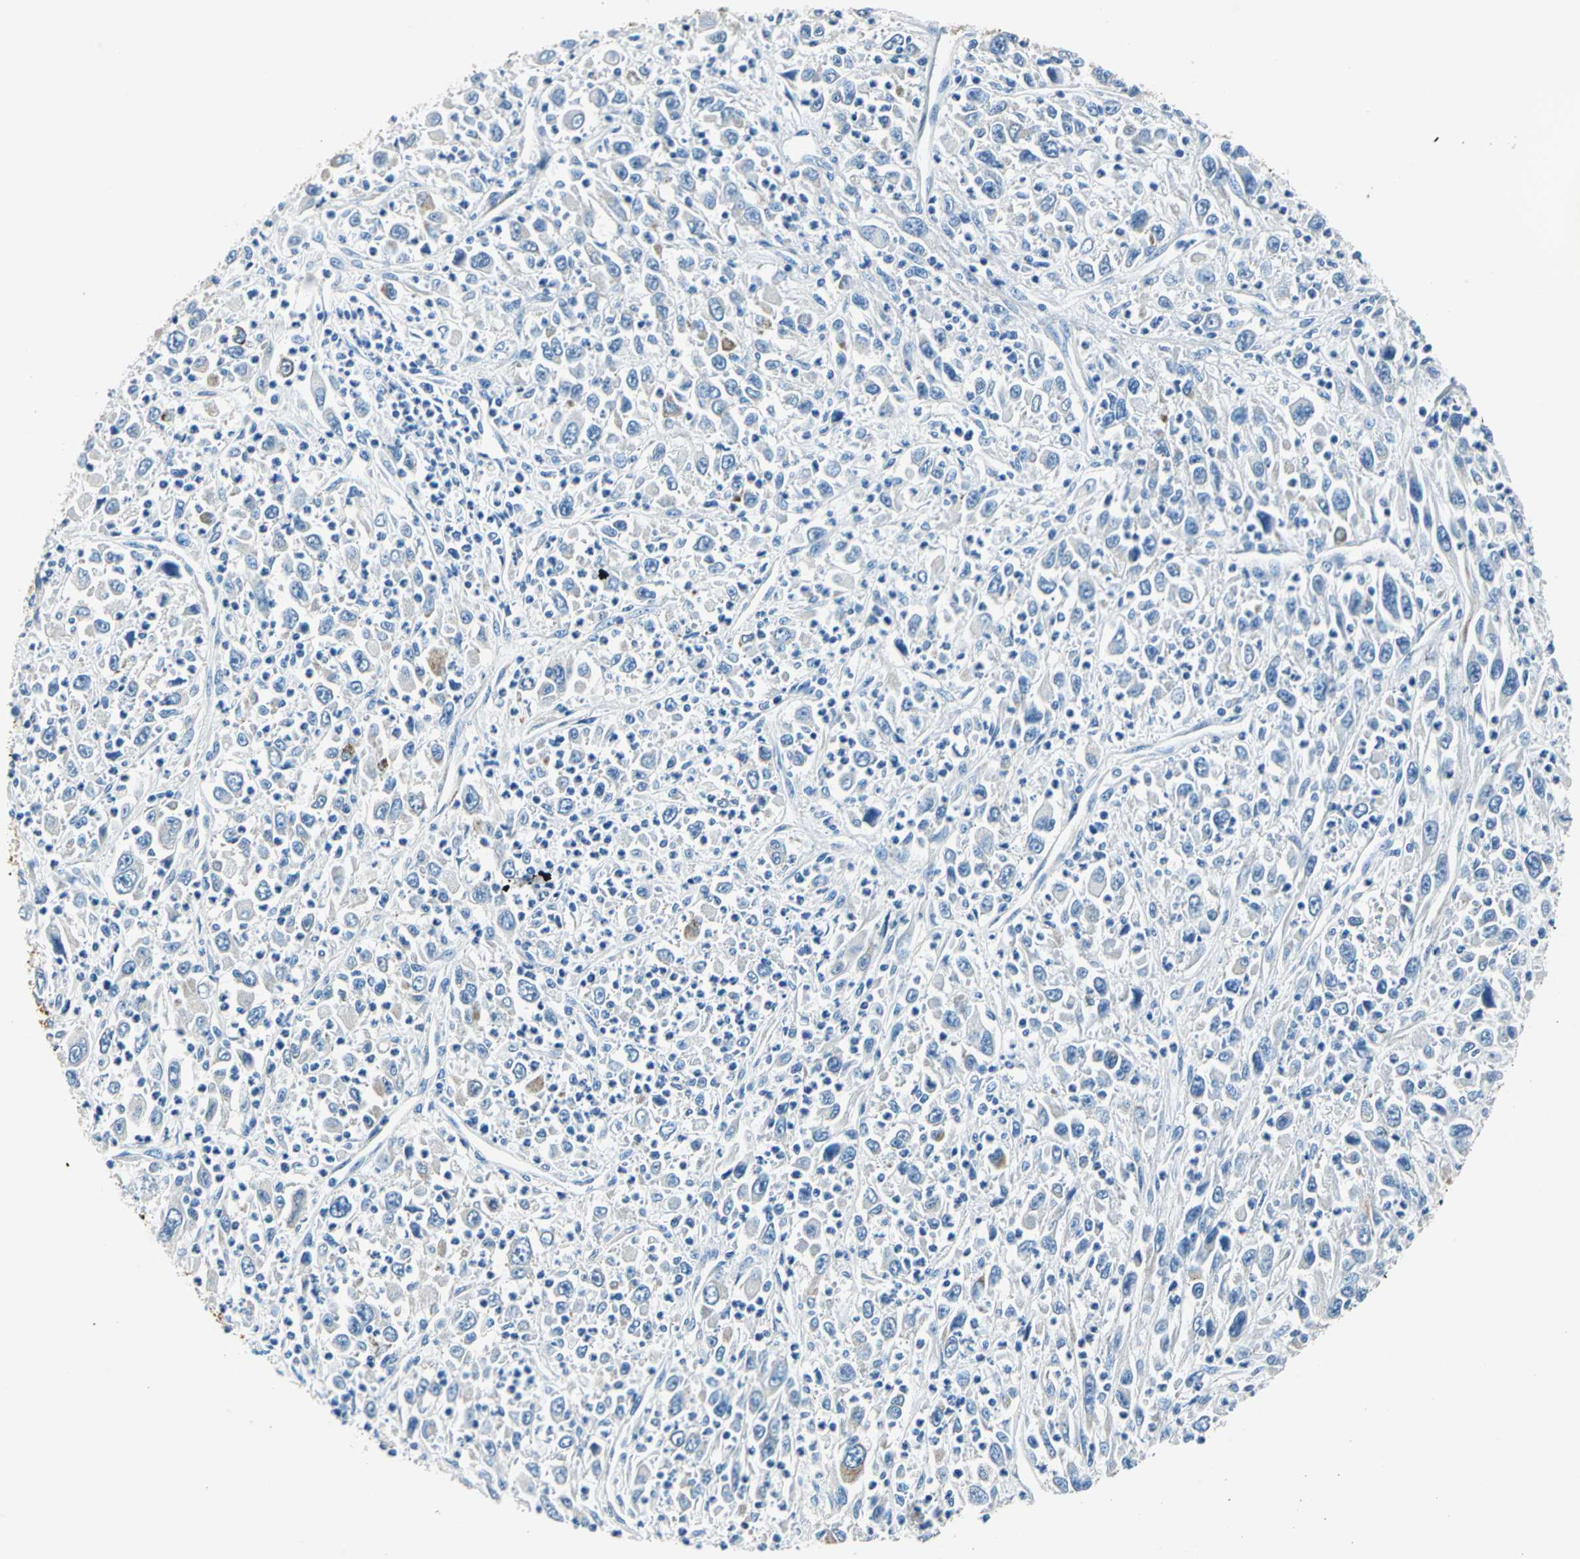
{"staining": {"intensity": "negative", "quantity": "none", "location": "none"}, "tissue": "melanoma", "cell_type": "Tumor cells", "image_type": "cancer", "snomed": [{"axis": "morphology", "description": "Malignant melanoma, Metastatic site"}, {"axis": "topography", "description": "Skin"}], "caption": "DAB (3,3'-diaminobenzidine) immunohistochemical staining of human malignant melanoma (metastatic site) shows no significant positivity in tumor cells.", "gene": "AKAP12", "patient": {"sex": "female", "age": 56}}